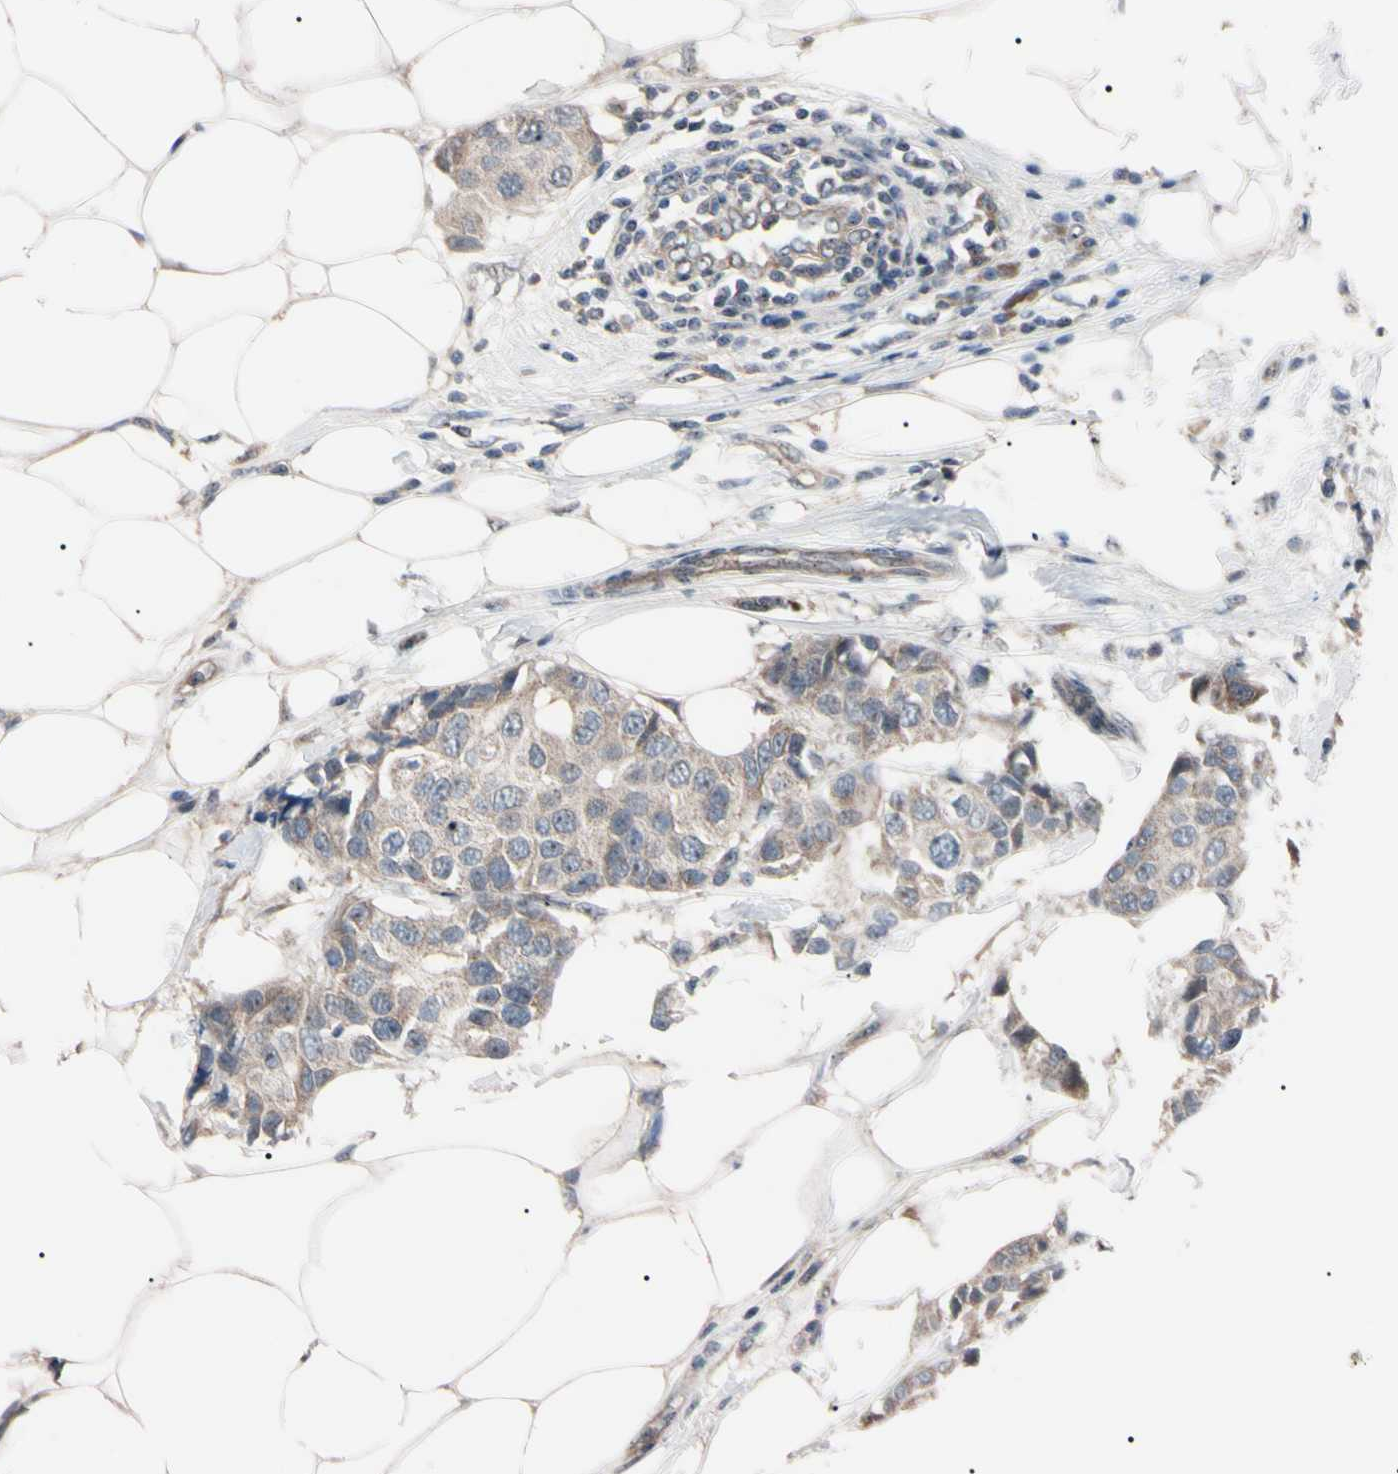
{"staining": {"intensity": "weak", "quantity": ">75%", "location": "cytoplasmic/membranous"}, "tissue": "breast cancer", "cell_type": "Tumor cells", "image_type": "cancer", "snomed": [{"axis": "morphology", "description": "Normal tissue, NOS"}, {"axis": "morphology", "description": "Duct carcinoma"}, {"axis": "topography", "description": "Breast"}], "caption": "High-magnification brightfield microscopy of breast cancer stained with DAB (brown) and counterstained with hematoxylin (blue). tumor cells exhibit weak cytoplasmic/membranous expression is appreciated in about>75% of cells. The protein of interest is stained brown, and the nuclei are stained in blue (DAB IHC with brightfield microscopy, high magnification).", "gene": "TRAF5", "patient": {"sex": "female", "age": 39}}